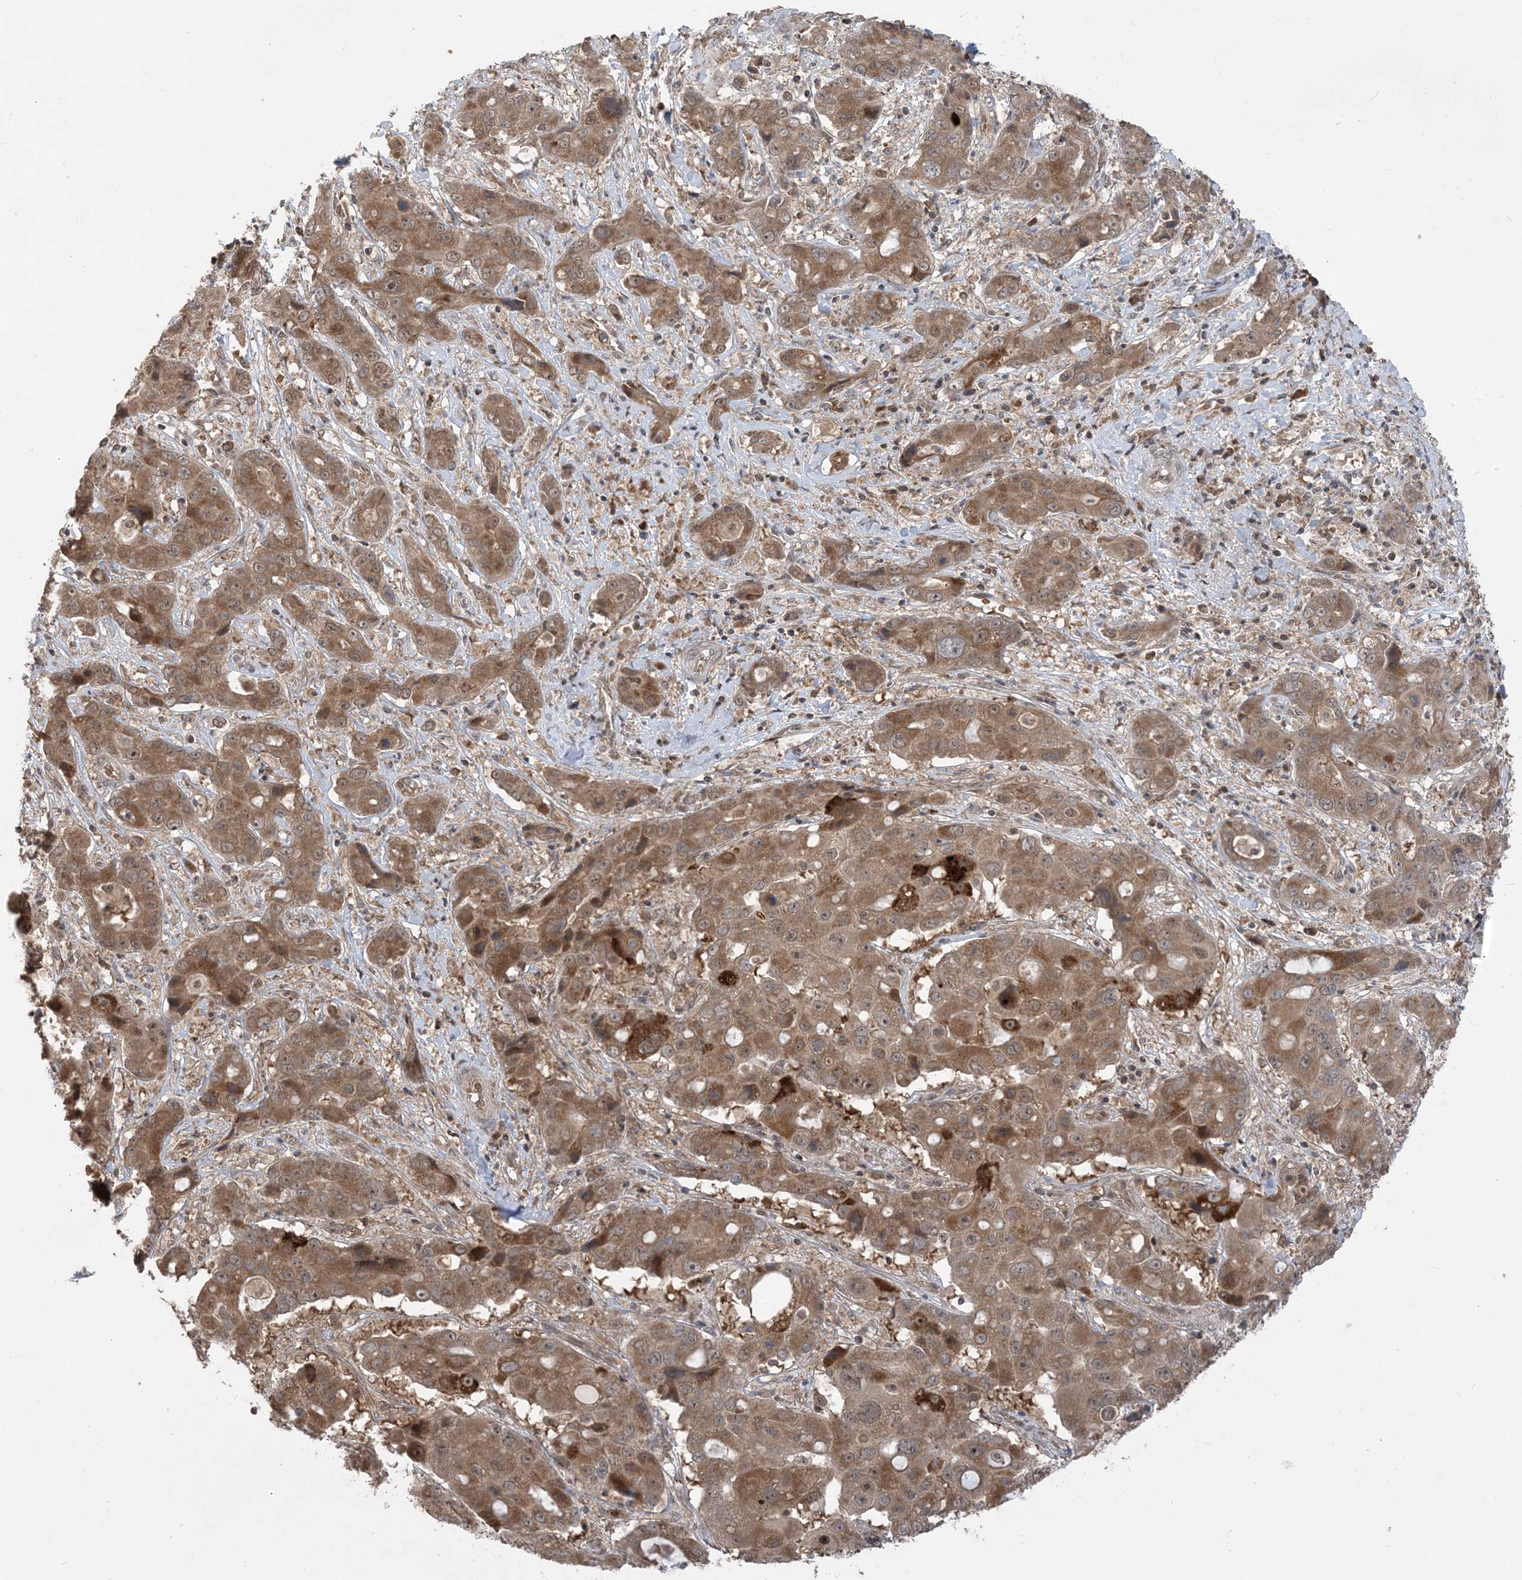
{"staining": {"intensity": "moderate", "quantity": ">75%", "location": "cytoplasmic/membranous"}, "tissue": "liver cancer", "cell_type": "Tumor cells", "image_type": "cancer", "snomed": [{"axis": "morphology", "description": "Cholangiocarcinoma"}, {"axis": "topography", "description": "Liver"}], "caption": "Moderate cytoplasmic/membranous expression is seen in approximately >75% of tumor cells in liver cancer.", "gene": "PUSL1", "patient": {"sex": "male", "age": 67}}